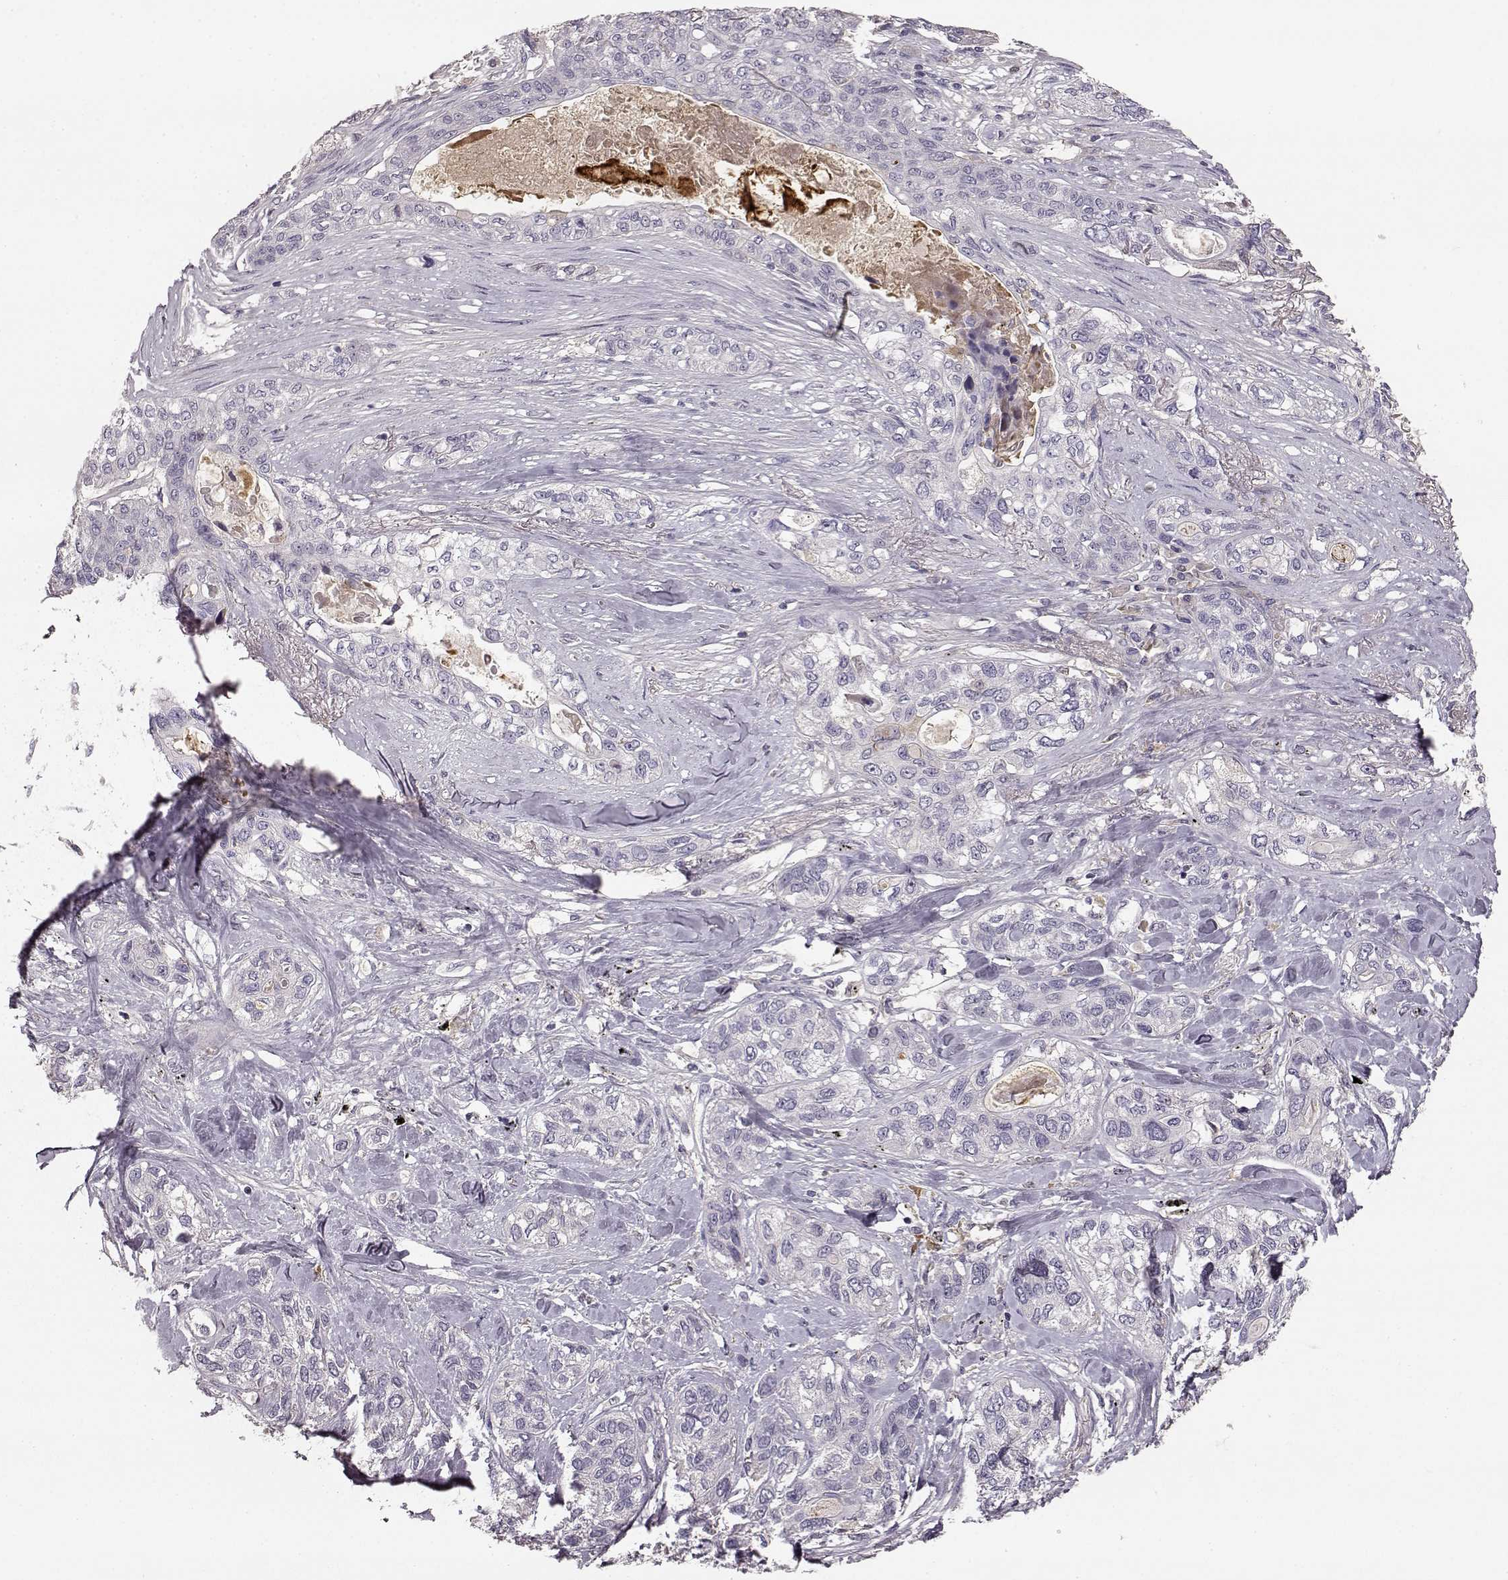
{"staining": {"intensity": "negative", "quantity": "none", "location": "none"}, "tissue": "lung cancer", "cell_type": "Tumor cells", "image_type": "cancer", "snomed": [{"axis": "morphology", "description": "Squamous cell carcinoma, NOS"}, {"axis": "topography", "description": "Lung"}], "caption": "An immunohistochemistry (IHC) micrograph of squamous cell carcinoma (lung) is shown. There is no staining in tumor cells of squamous cell carcinoma (lung).", "gene": "YJEFN3", "patient": {"sex": "female", "age": 70}}